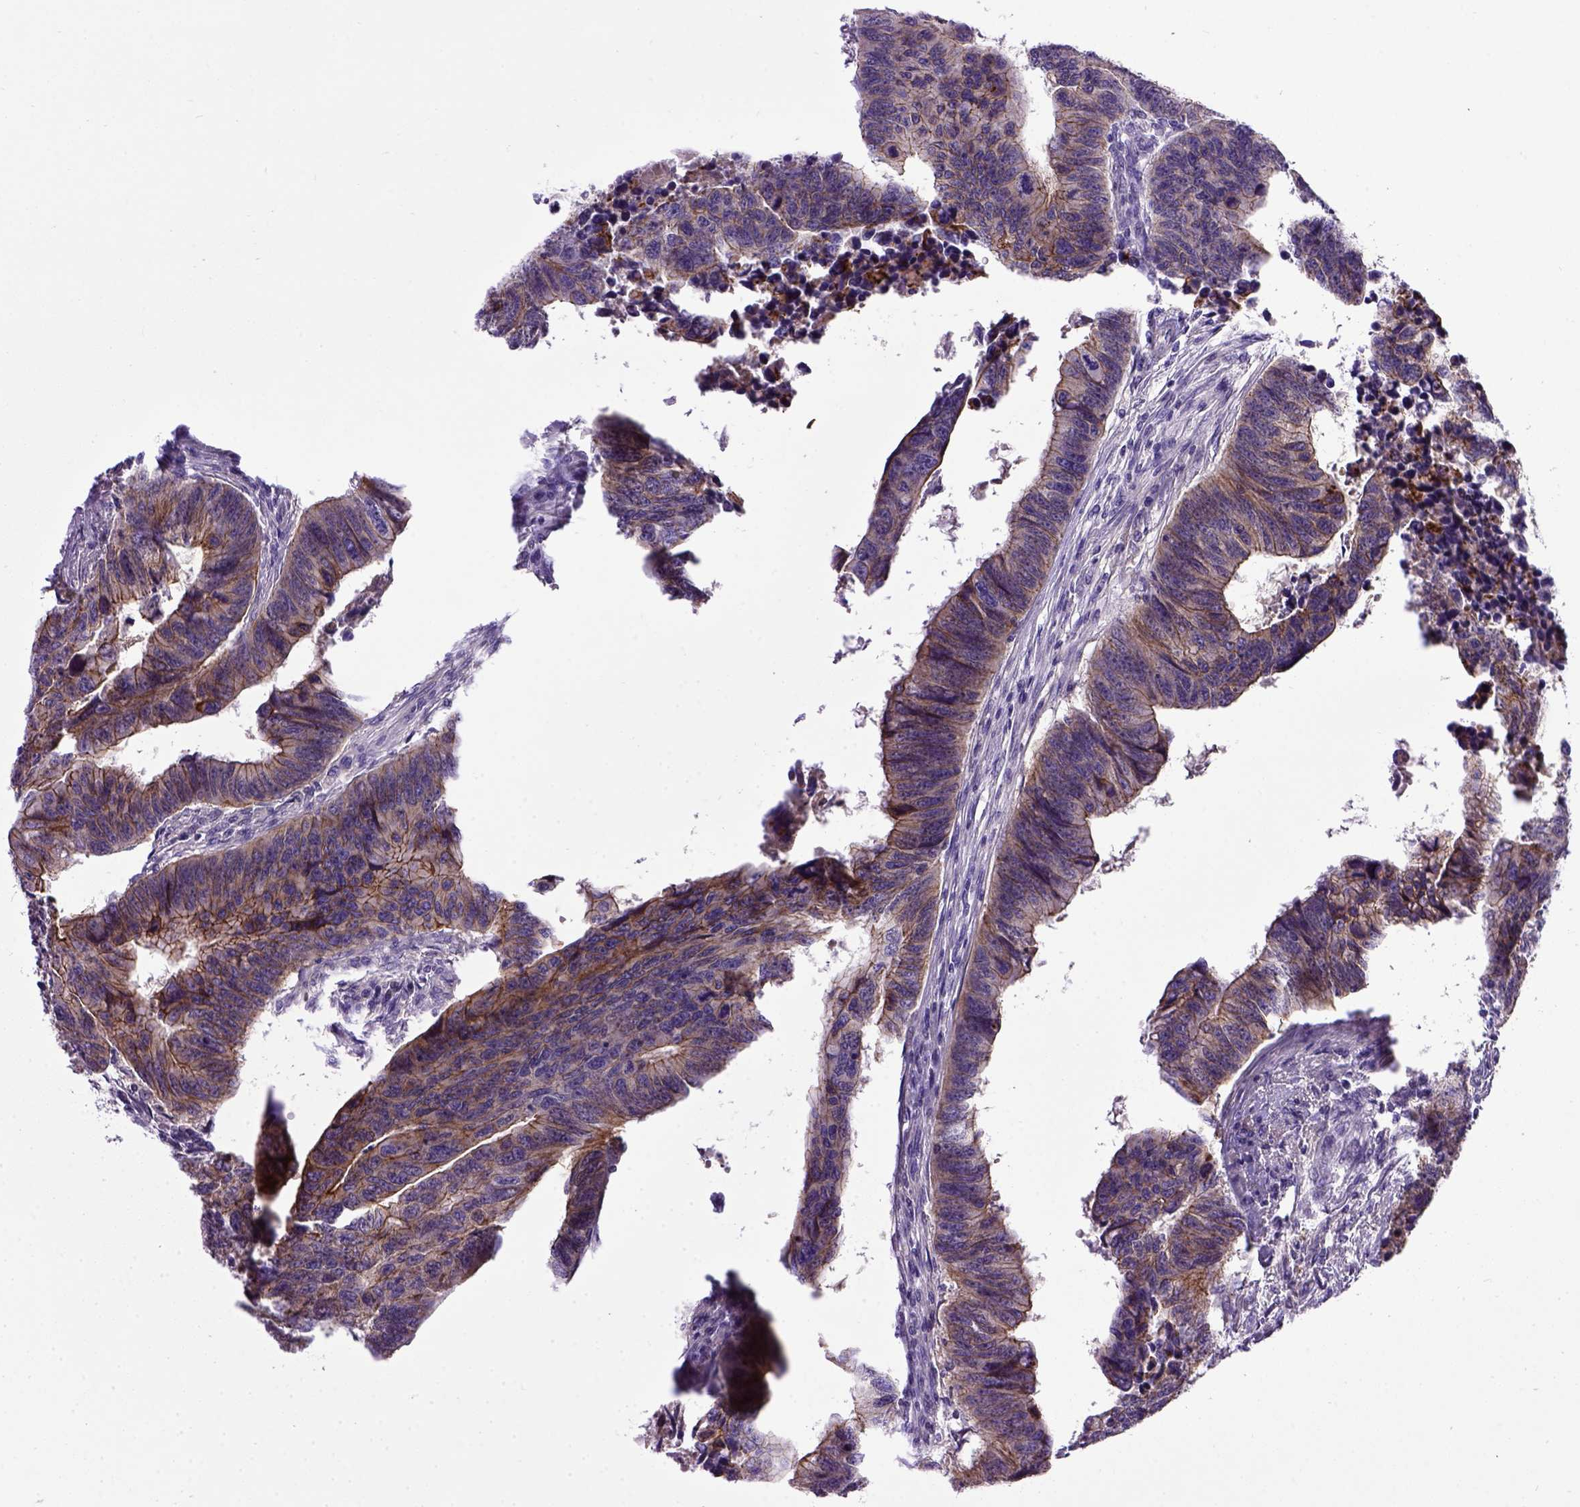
{"staining": {"intensity": "strong", "quantity": ">75%", "location": "cytoplasmic/membranous"}, "tissue": "colorectal cancer", "cell_type": "Tumor cells", "image_type": "cancer", "snomed": [{"axis": "morphology", "description": "Adenocarcinoma, NOS"}, {"axis": "topography", "description": "Rectum"}], "caption": "IHC of colorectal cancer displays high levels of strong cytoplasmic/membranous positivity in about >75% of tumor cells.", "gene": "CDH1", "patient": {"sex": "female", "age": 85}}